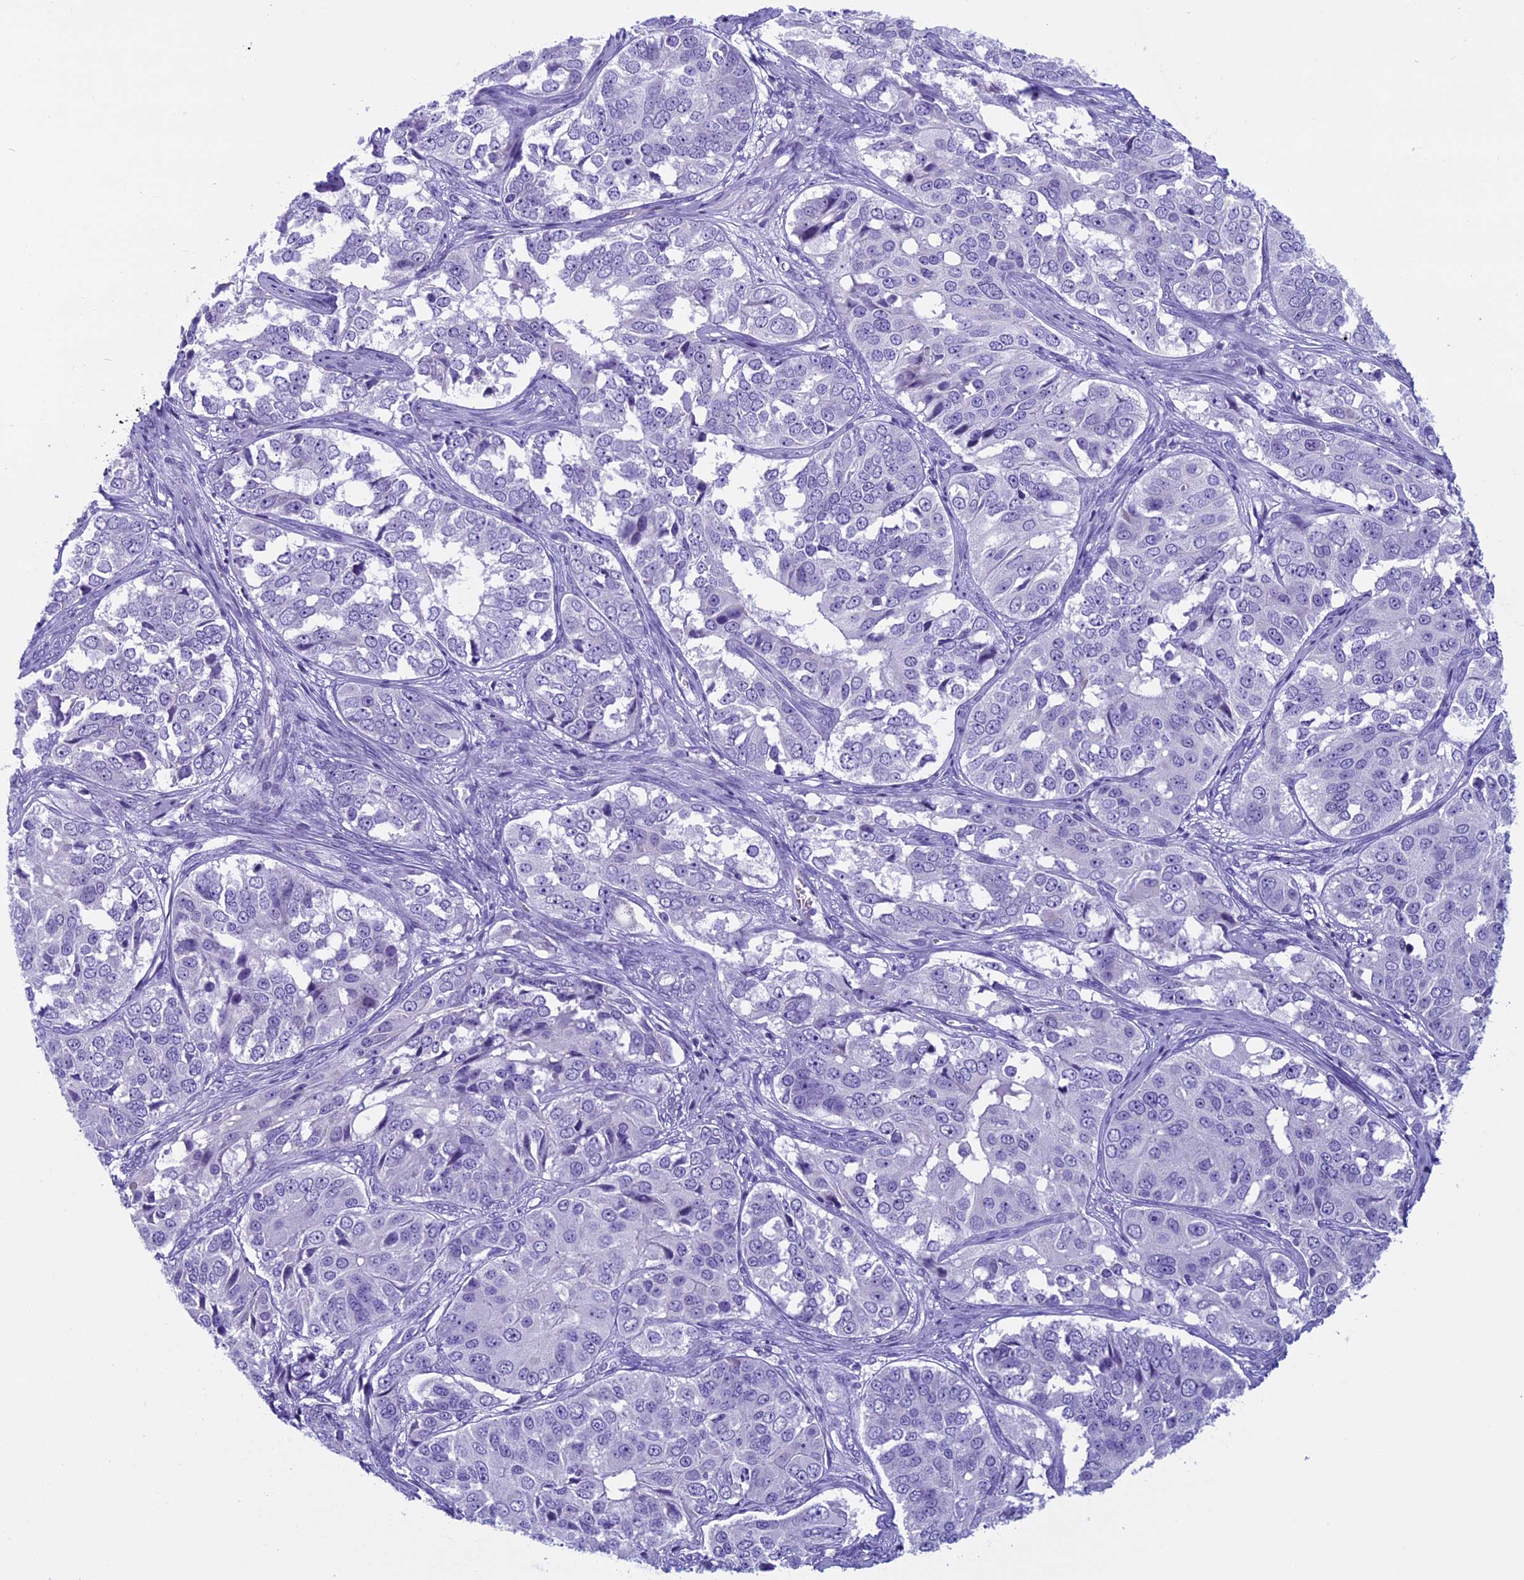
{"staining": {"intensity": "negative", "quantity": "none", "location": "none"}, "tissue": "ovarian cancer", "cell_type": "Tumor cells", "image_type": "cancer", "snomed": [{"axis": "morphology", "description": "Carcinoma, endometroid"}, {"axis": "topography", "description": "Ovary"}], "caption": "DAB (3,3'-diaminobenzidine) immunohistochemical staining of endometroid carcinoma (ovarian) shows no significant staining in tumor cells. The staining is performed using DAB brown chromogen with nuclei counter-stained in using hematoxylin.", "gene": "ZNF563", "patient": {"sex": "female", "age": 51}}